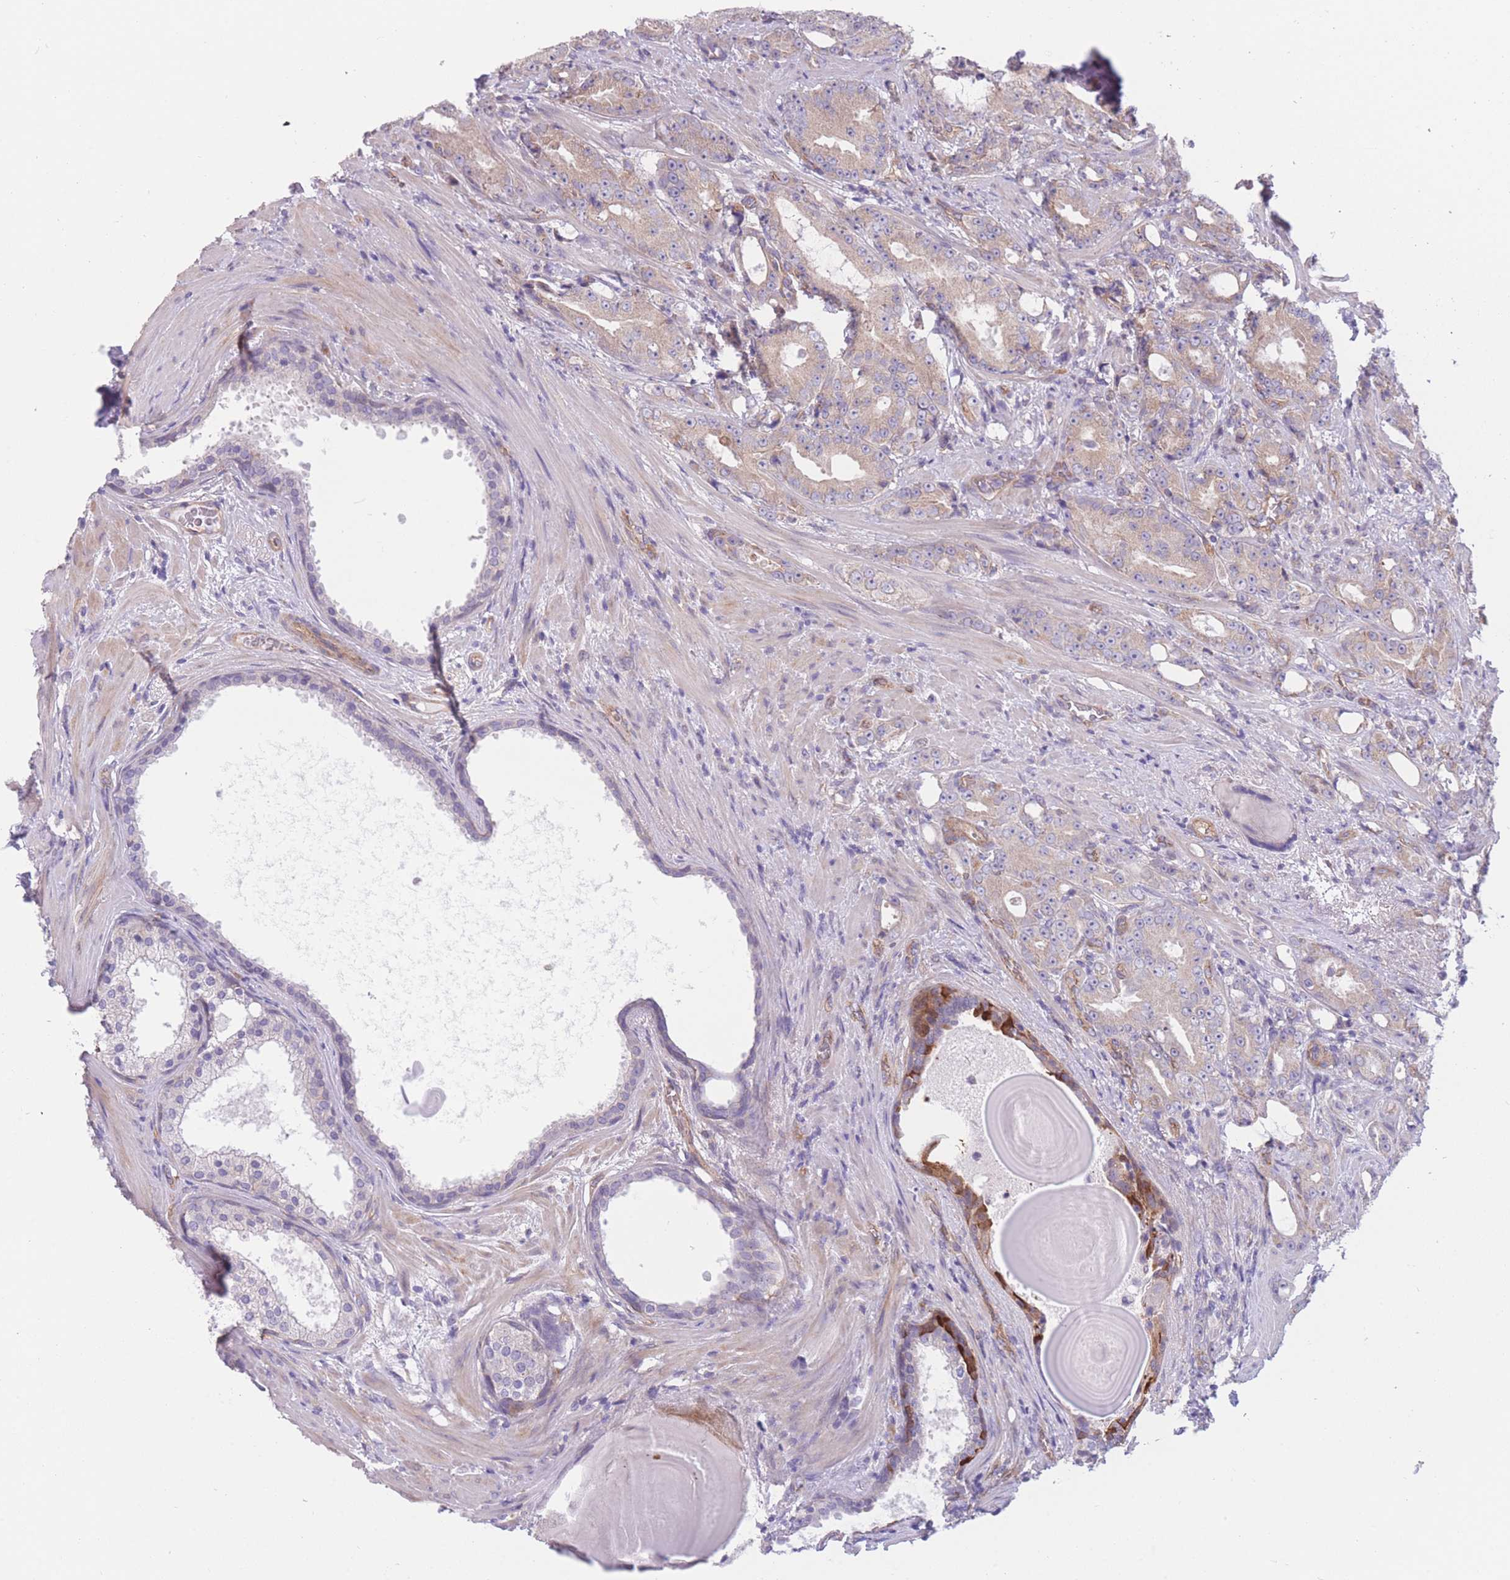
{"staining": {"intensity": "weak", "quantity": ">75%", "location": "cytoplasmic/membranous"}, "tissue": "prostate cancer", "cell_type": "Tumor cells", "image_type": "cancer", "snomed": [{"axis": "morphology", "description": "Adenocarcinoma, High grade"}, {"axis": "topography", "description": "Prostate"}], "caption": "DAB (3,3'-diaminobenzidine) immunohistochemical staining of prostate cancer reveals weak cytoplasmic/membranous protein expression in about >75% of tumor cells.", "gene": "SERPINB3", "patient": {"sex": "male", "age": 69}}